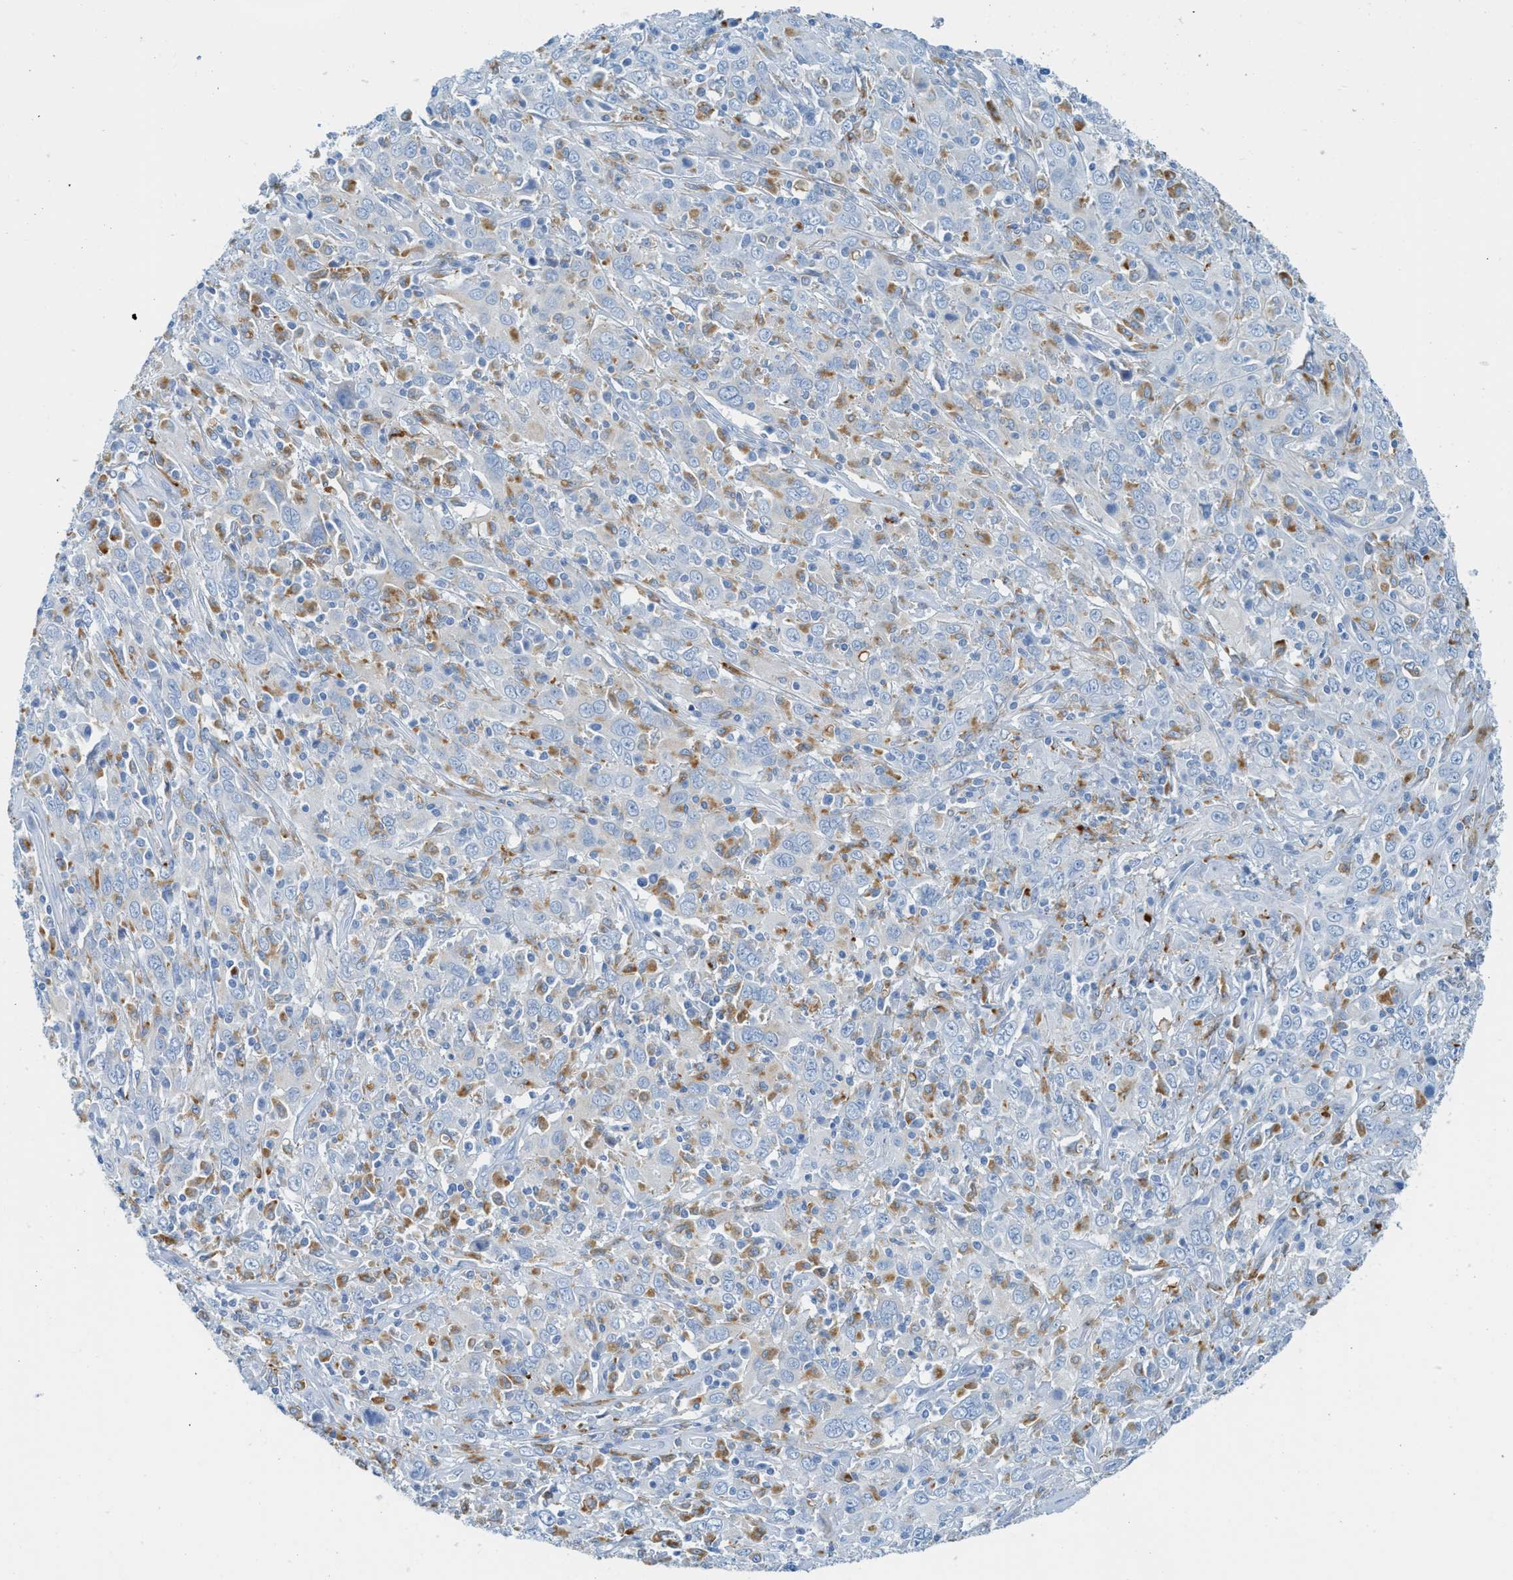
{"staining": {"intensity": "negative", "quantity": "none", "location": "none"}, "tissue": "cervical cancer", "cell_type": "Tumor cells", "image_type": "cancer", "snomed": [{"axis": "morphology", "description": "Squamous cell carcinoma, NOS"}, {"axis": "topography", "description": "Cervix"}], "caption": "A high-resolution image shows IHC staining of cervical cancer (squamous cell carcinoma), which demonstrates no significant staining in tumor cells. (Brightfield microscopy of DAB (3,3'-diaminobenzidine) IHC at high magnification).", "gene": "C21orf62", "patient": {"sex": "female", "age": 46}}